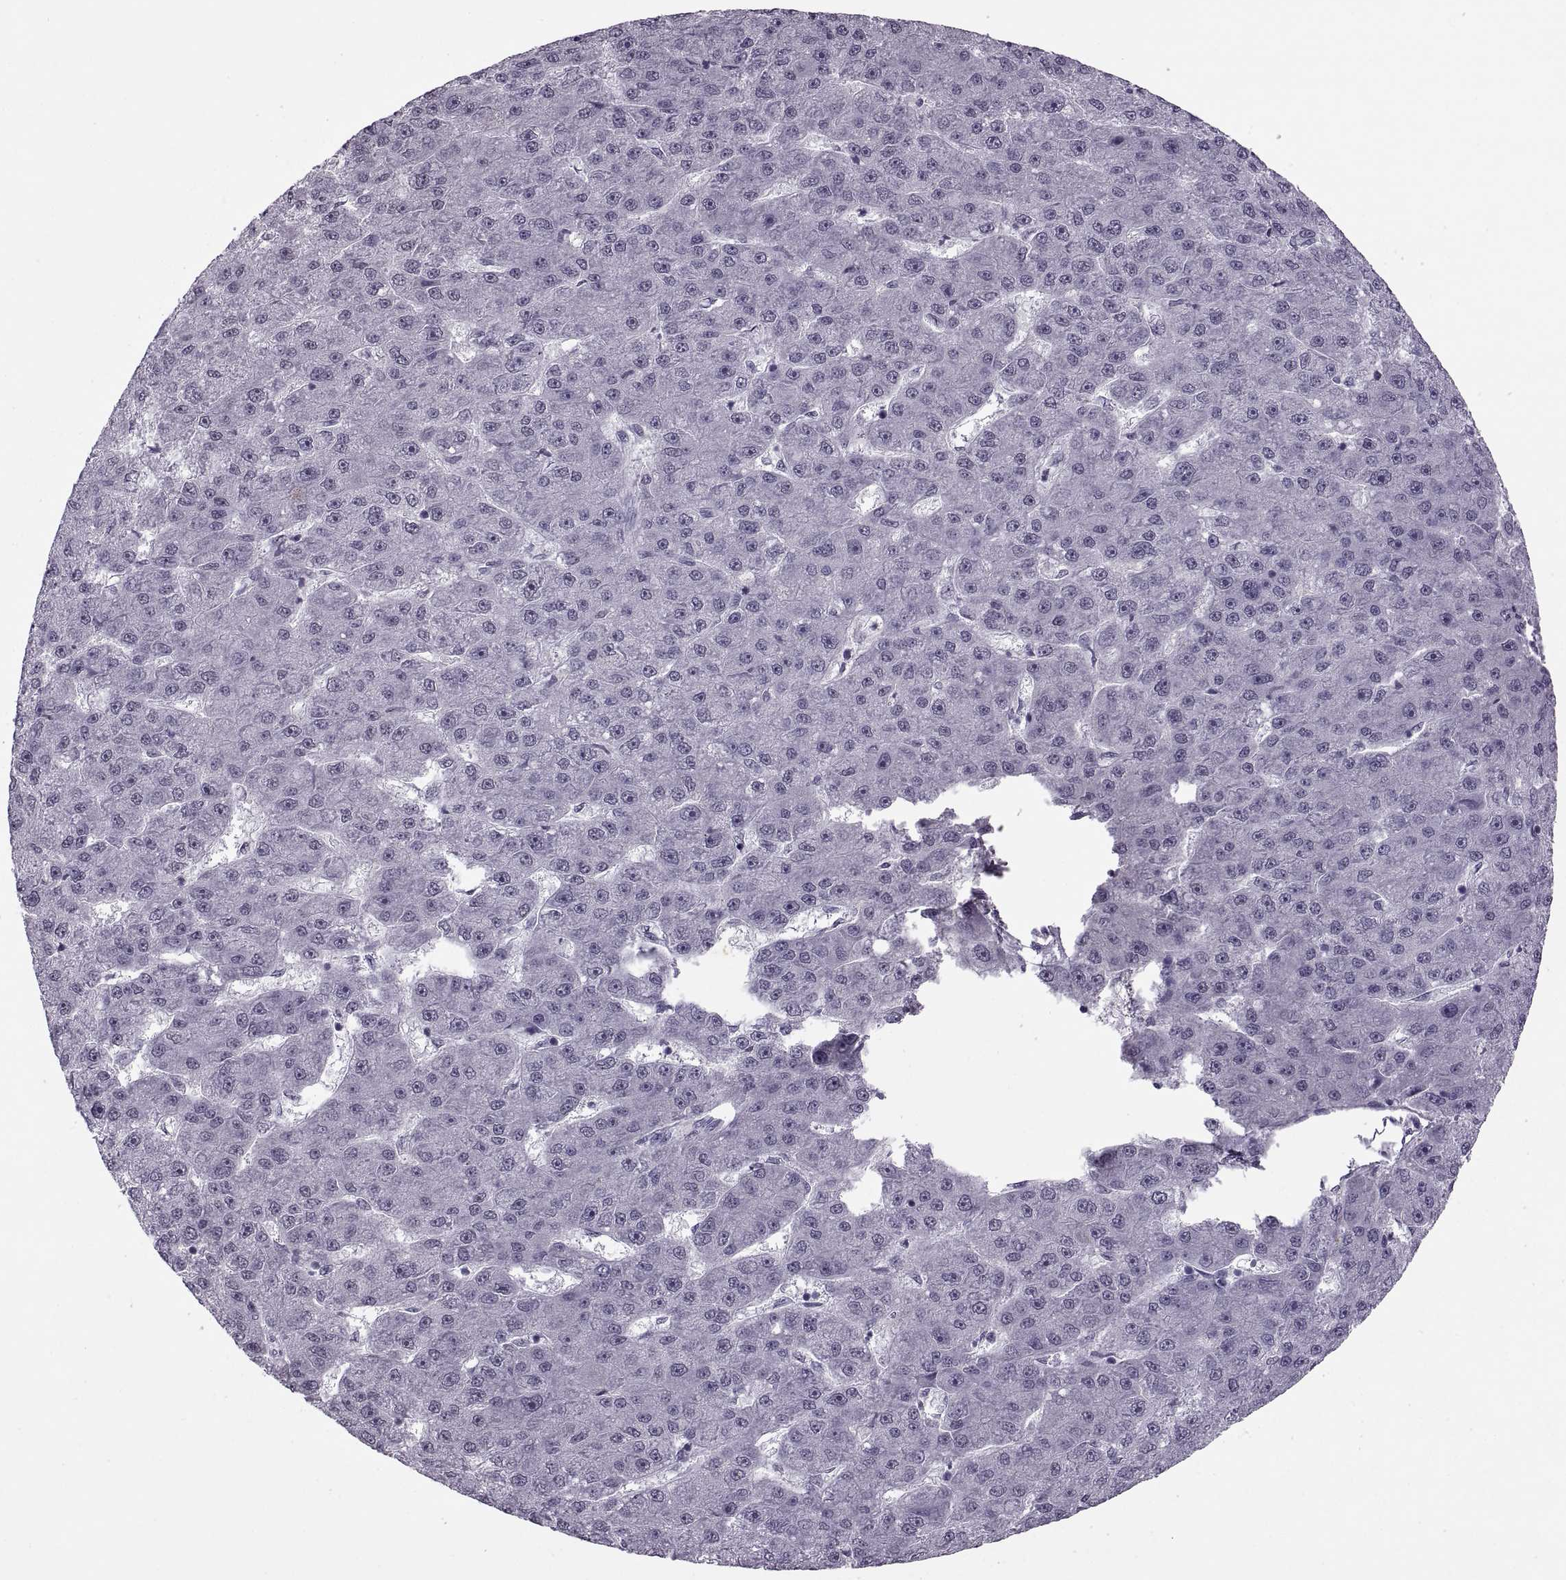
{"staining": {"intensity": "negative", "quantity": "none", "location": "none"}, "tissue": "liver cancer", "cell_type": "Tumor cells", "image_type": "cancer", "snomed": [{"axis": "morphology", "description": "Carcinoma, Hepatocellular, NOS"}, {"axis": "topography", "description": "Liver"}], "caption": "This is an immunohistochemistry photomicrograph of human liver cancer. There is no positivity in tumor cells.", "gene": "OTP", "patient": {"sex": "male", "age": 67}}